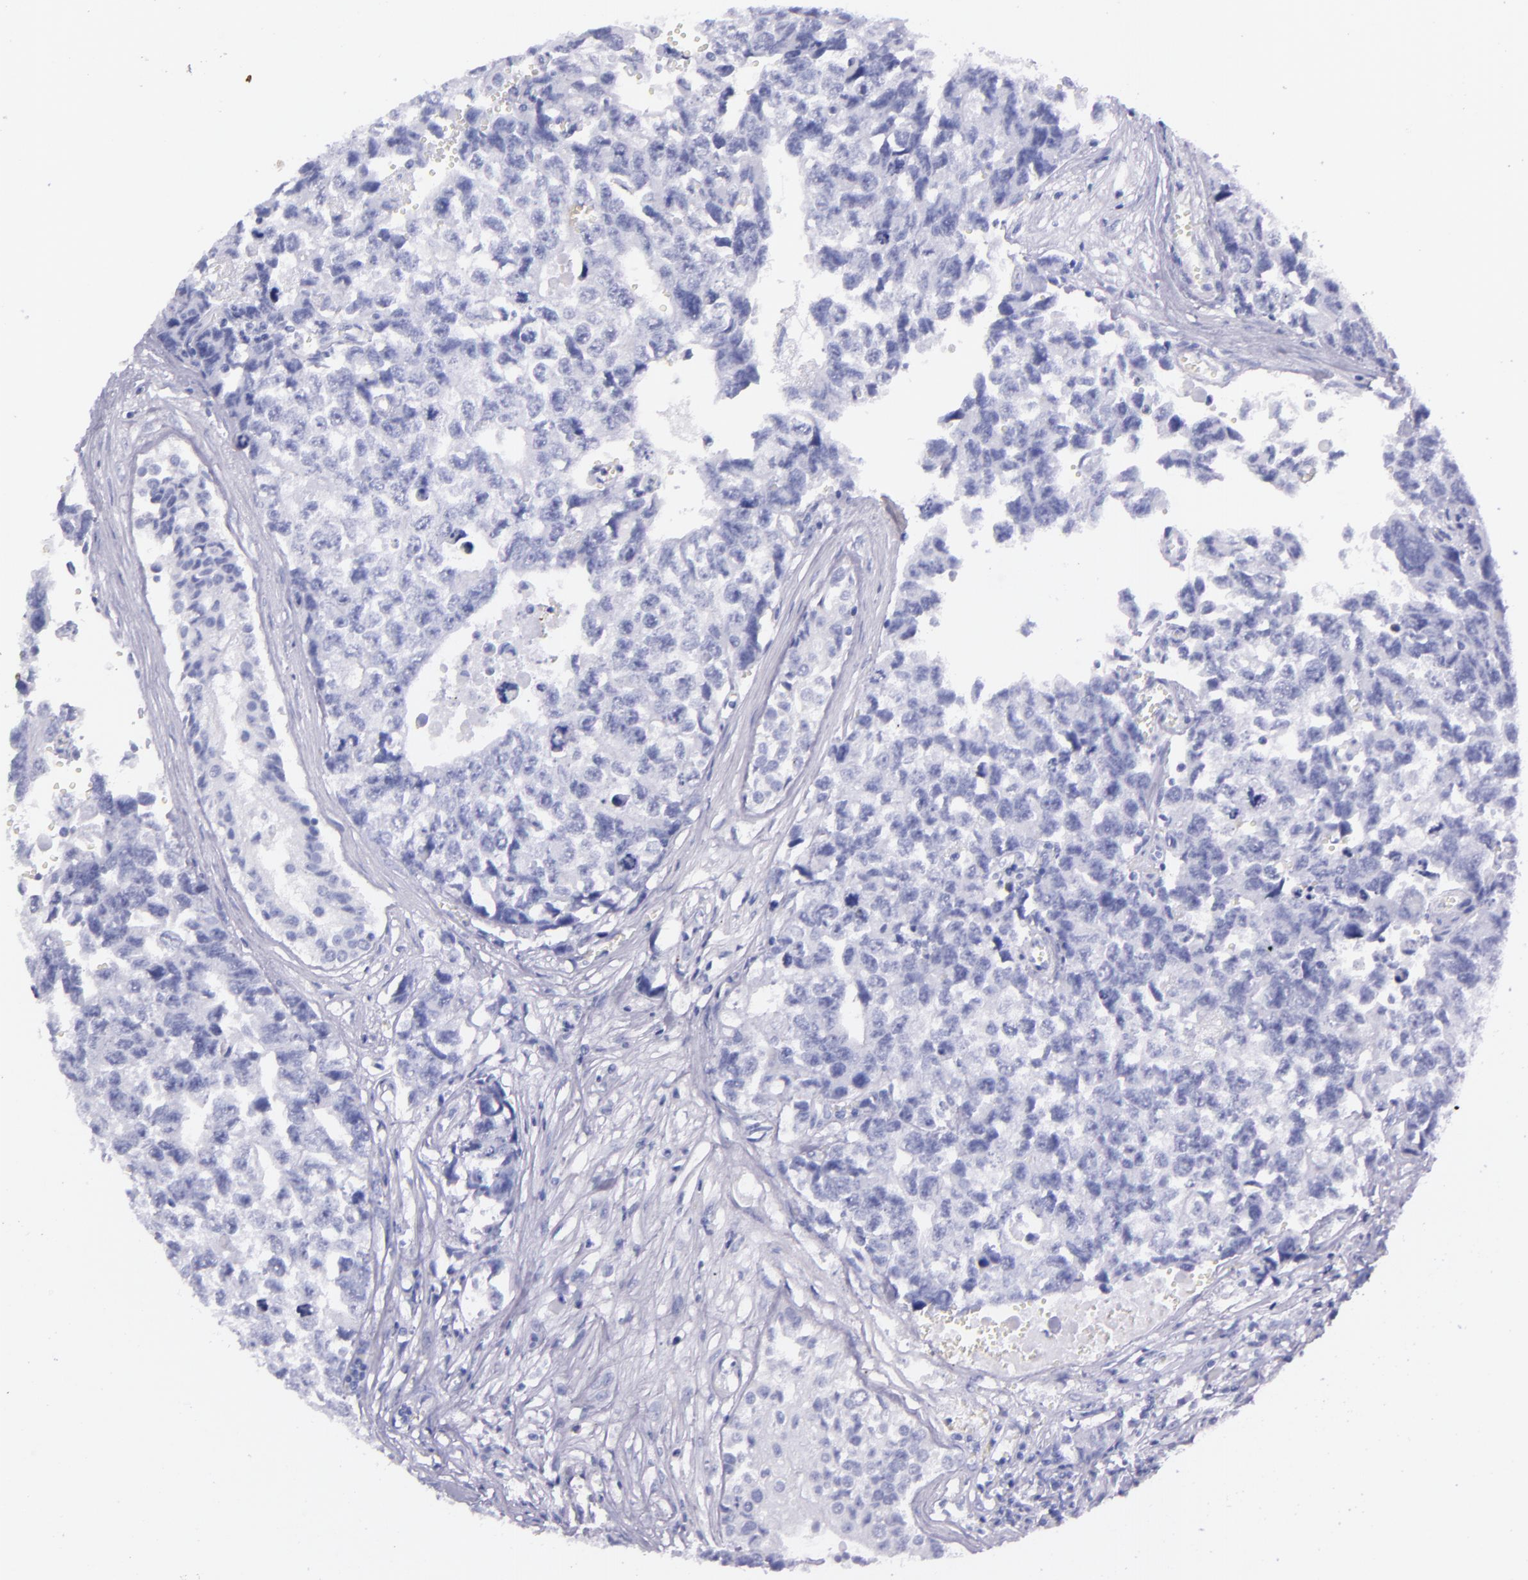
{"staining": {"intensity": "negative", "quantity": "none", "location": "none"}, "tissue": "testis cancer", "cell_type": "Tumor cells", "image_type": "cancer", "snomed": [{"axis": "morphology", "description": "Carcinoma, Embryonal, NOS"}, {"axis": "topography", "description": "Testis"}], "caption": "Human testis cancer (embryonal carcinoma) stained for a protein using immunohistochemistry (IHC) reveals no staining in tumor cells.", "gene": "SFTPA2", "patient": {"sex": "male", "age": 31}}